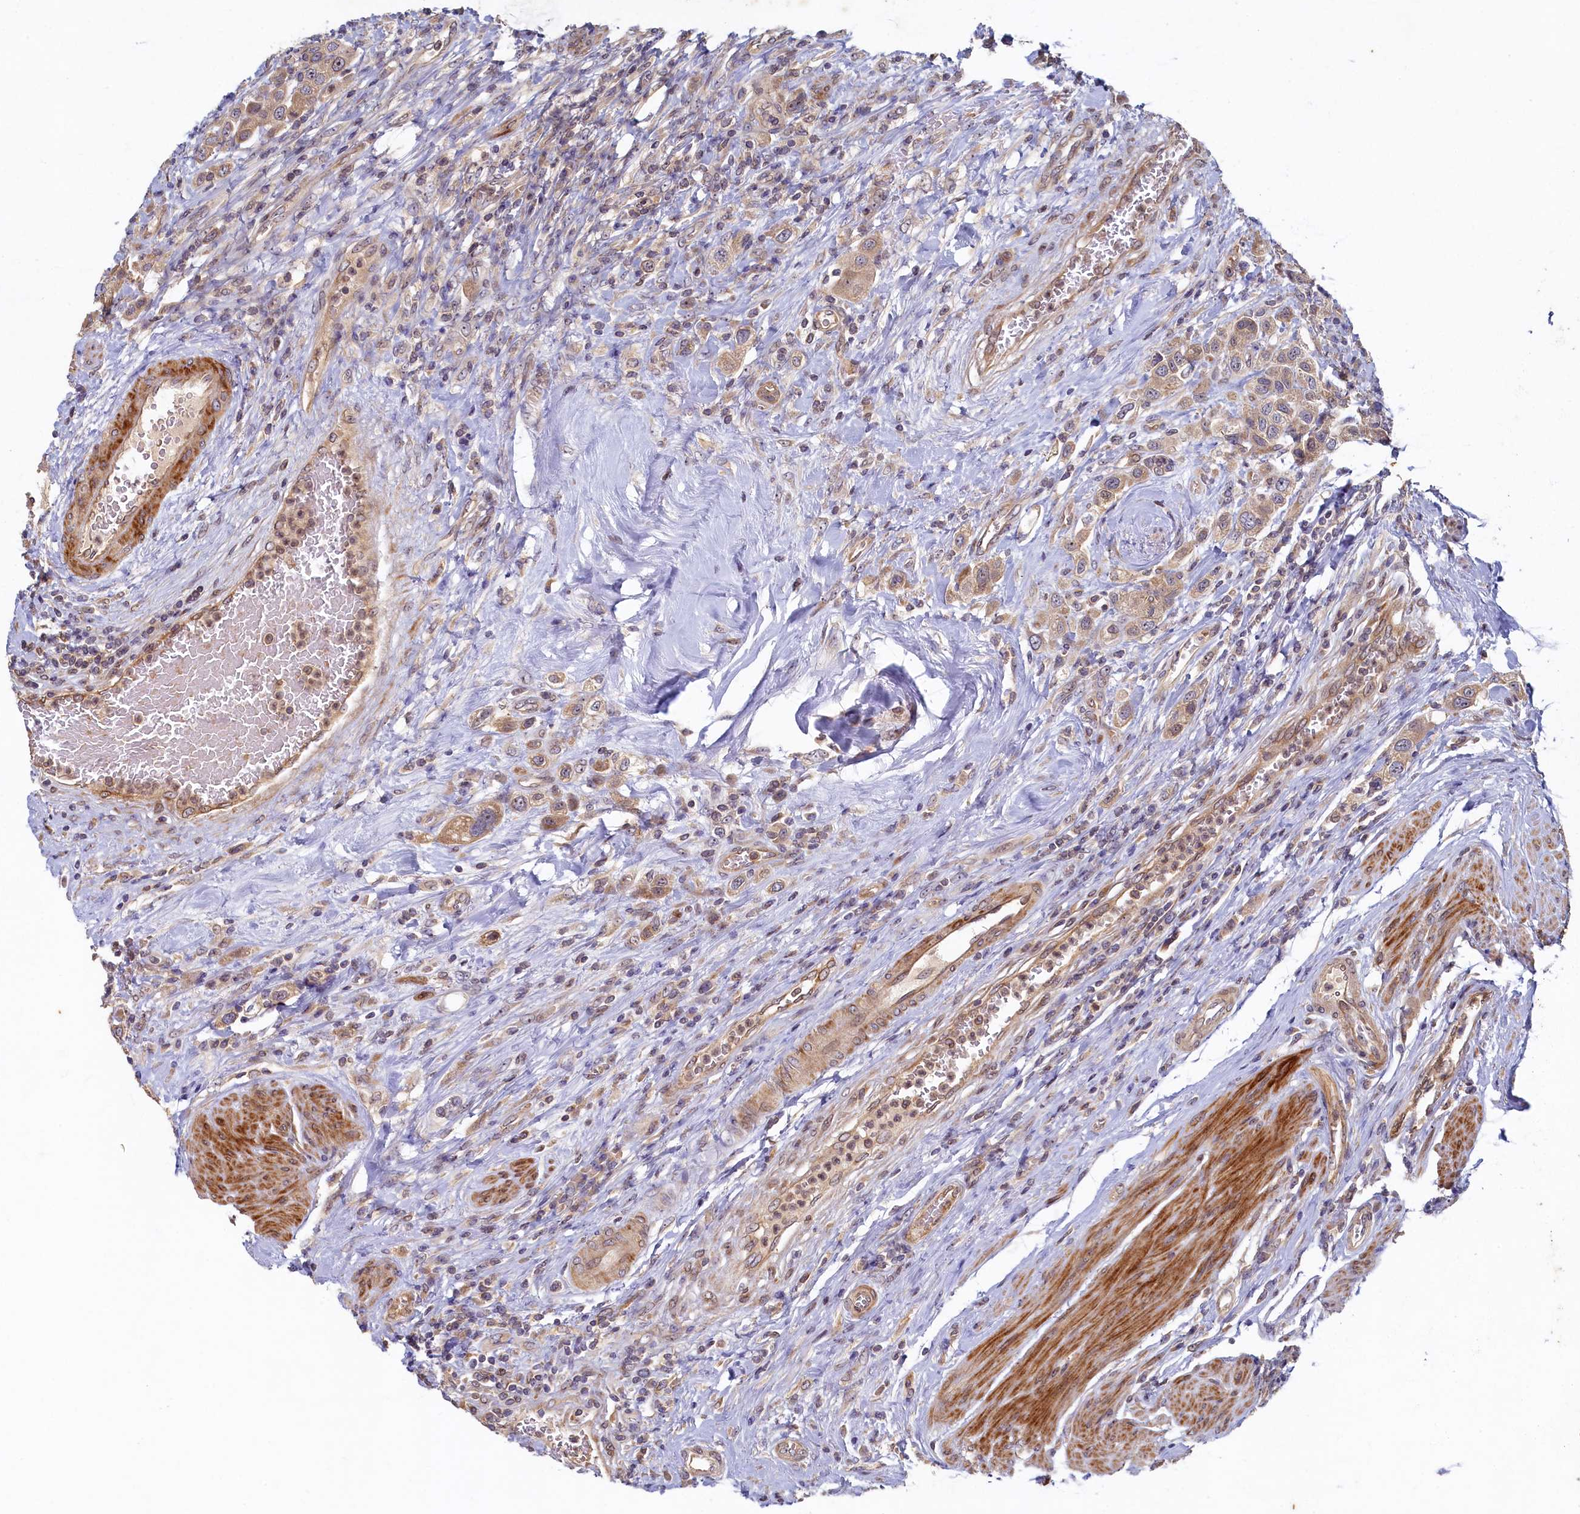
{"staining": {"intensity": "weak", "quantity": ">75%", "location": "cytoplasmic/membranous"}, "tissue": "urothelial cancer", "cell_type": "Tumor cells", "image_type": "cancer", "snomed": [{"axis": "morphology", "description": "Urothelial carcinoma, High grade"}, {"axis": "topography", "description": "Urinary bladder"}], "caption": "Urothelial cancer was stained to show a protein in brown. There is low levels of weak cytoplasmic/membranous staining in approximately >75% of tumor cells.", "gene": "CEP20", "patient": {"sex": "male", "age": 50}}